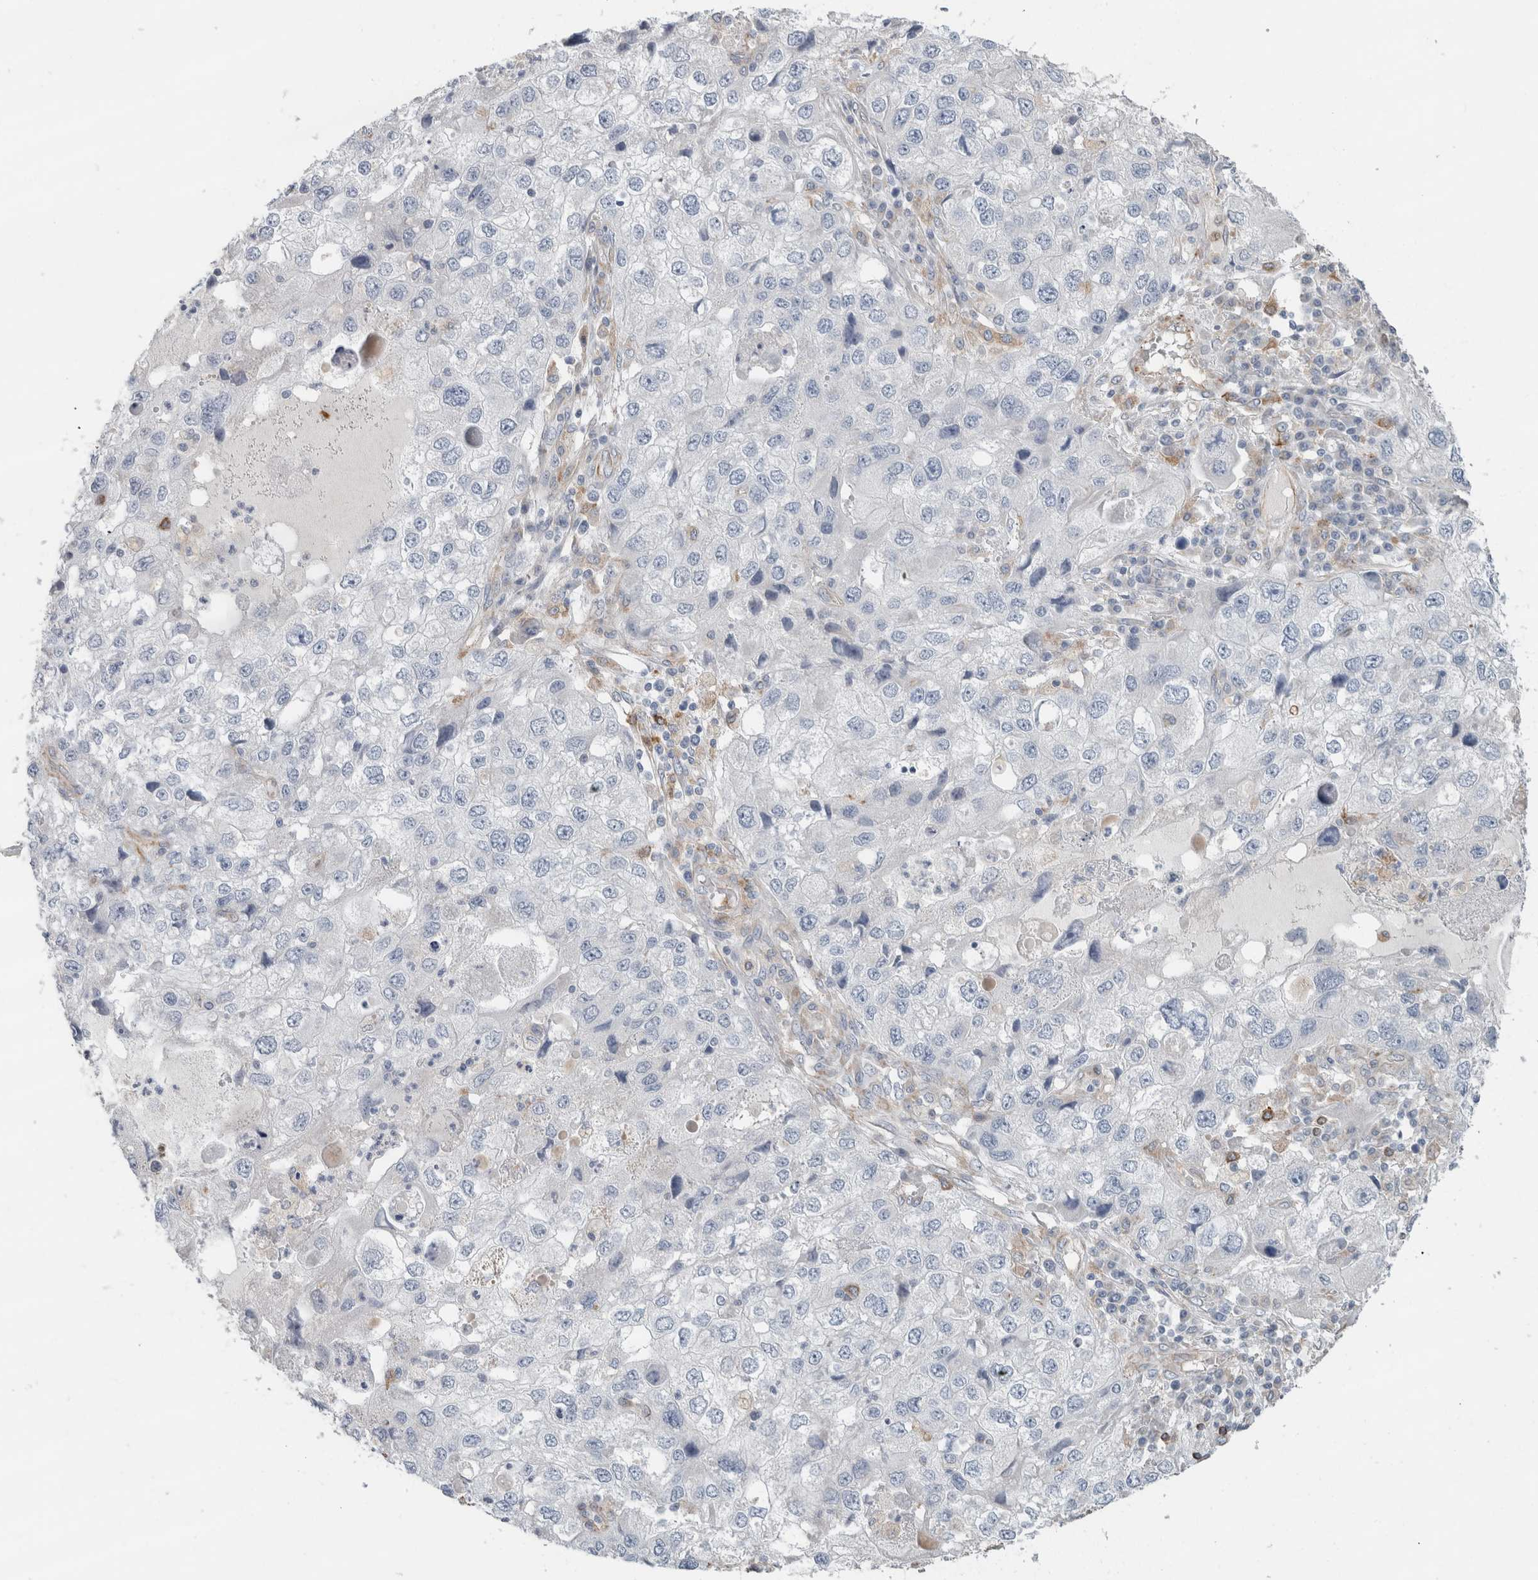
{"staining": {"intensity": "negative", "quantity": "none", "location": "none"}, "tissue": "endometrial cancer", "cell_type": "Tumor cells", "image_type": "cancer", "snomed": [{"axis": "morphology", "description": "Adenocarcinoma, NOS"}, {"axis": "topography", "description": "Endometrium"}], "caption": "Immunohistochemistry histopathology image of human endometrial adenocarcinoma stained for a protein (brown), which reveals no positivity in tumor cells.", "gene": "LY86", "patient": {"sex": "female", "age": 49}}